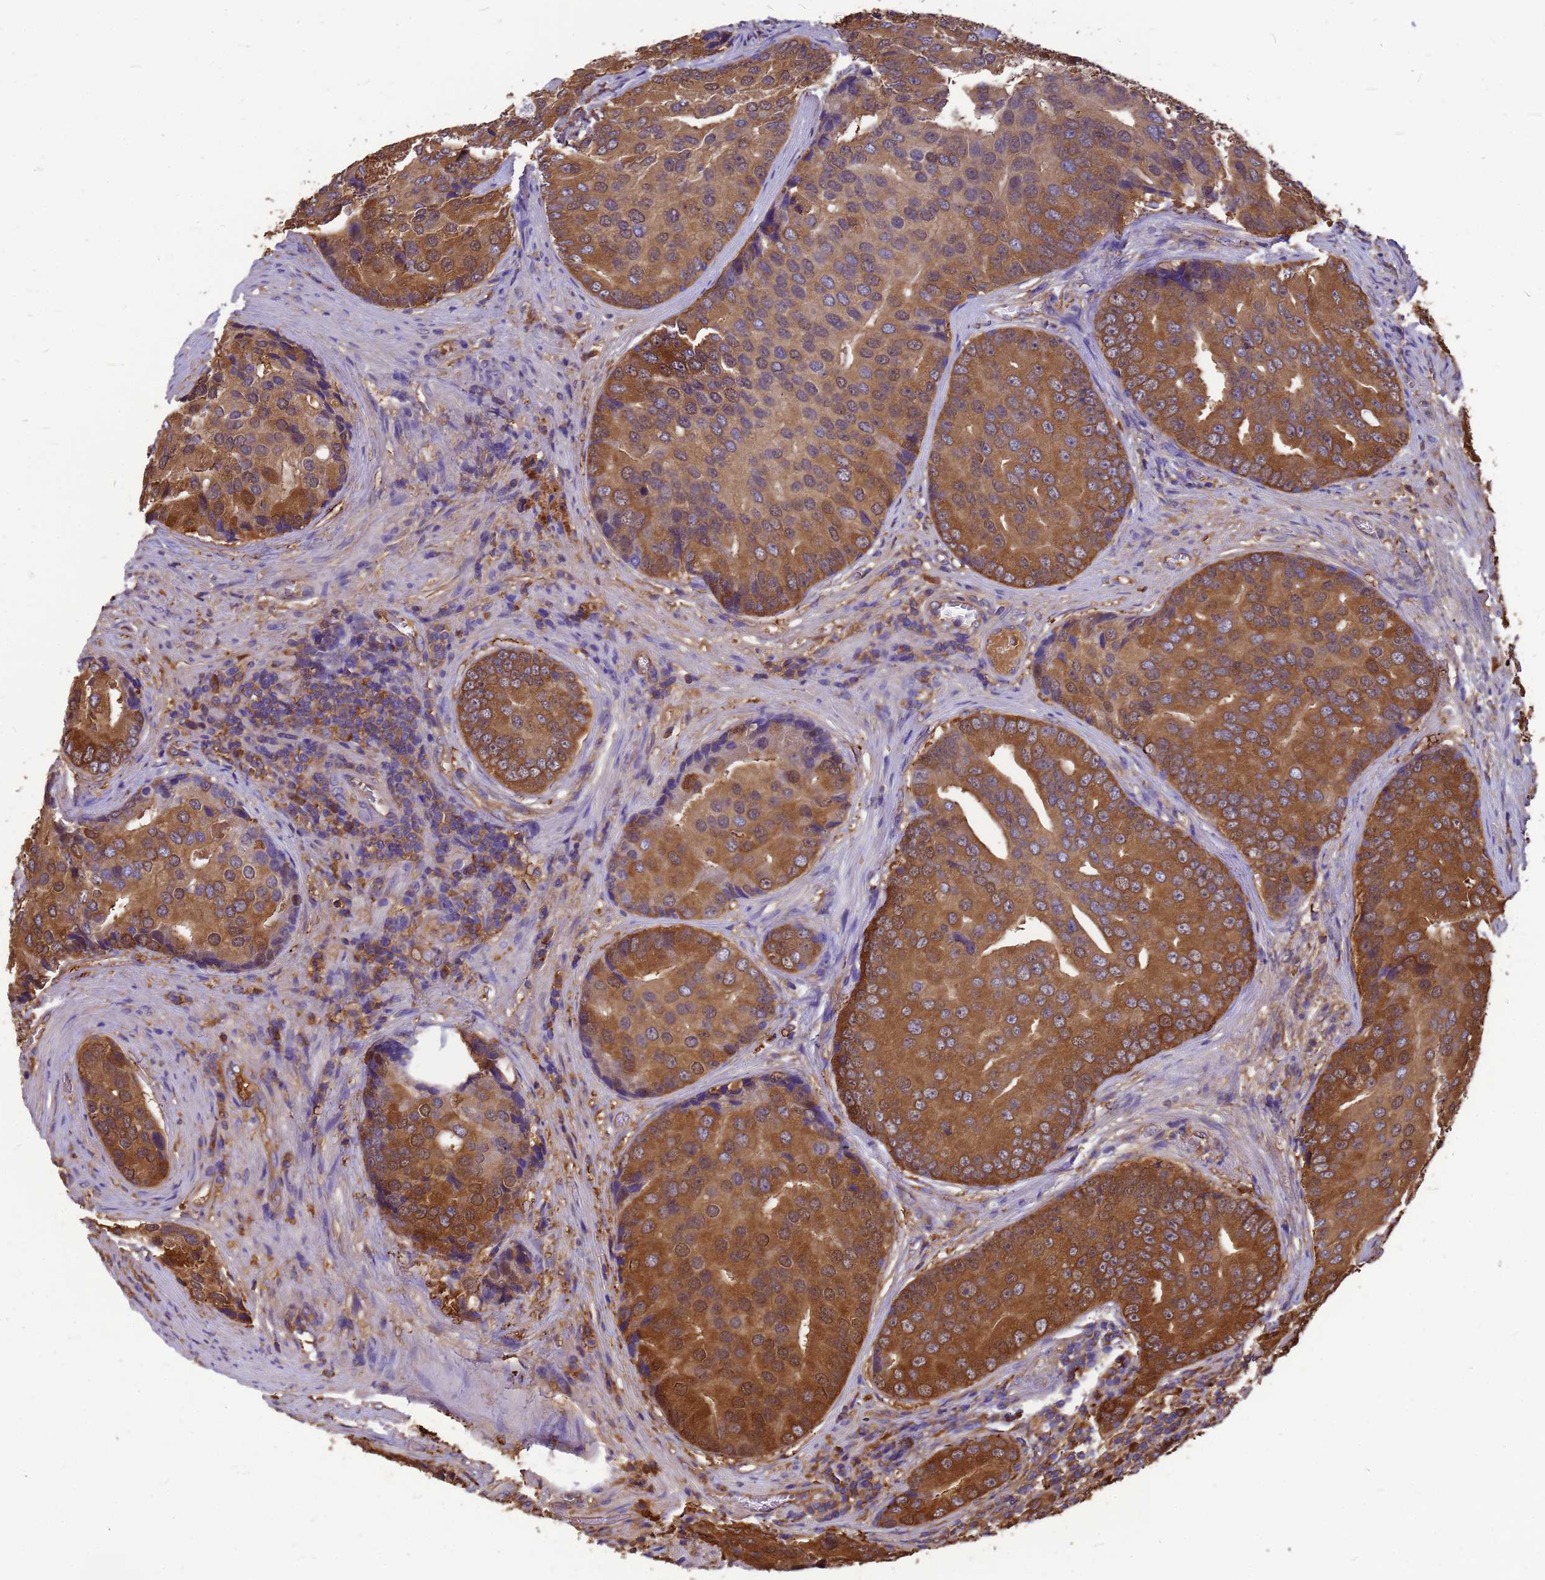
{"staining": {"intensity": "moderate", "quantity": ">75%", "location": "cytoplasmic/membranous"}, "tissue": "prostate cancer", "cell_type": "Tumor cells", "image_type": "cancer", "snomed": [{"axis": "morphology", "description": "Adenocarcinoma, High grade"}, {"axis": "topography", "description": "Prostate"}], "caption": "Adenocarcinoma (high-grade) (prostate) was stained to show a protein in brown. There is medium levels of moderate cytoplasmic/membranous staining in approximately >75% of tumor cells.", "gene": "GID4", "patient": {"sex": "male", "age": 62}}